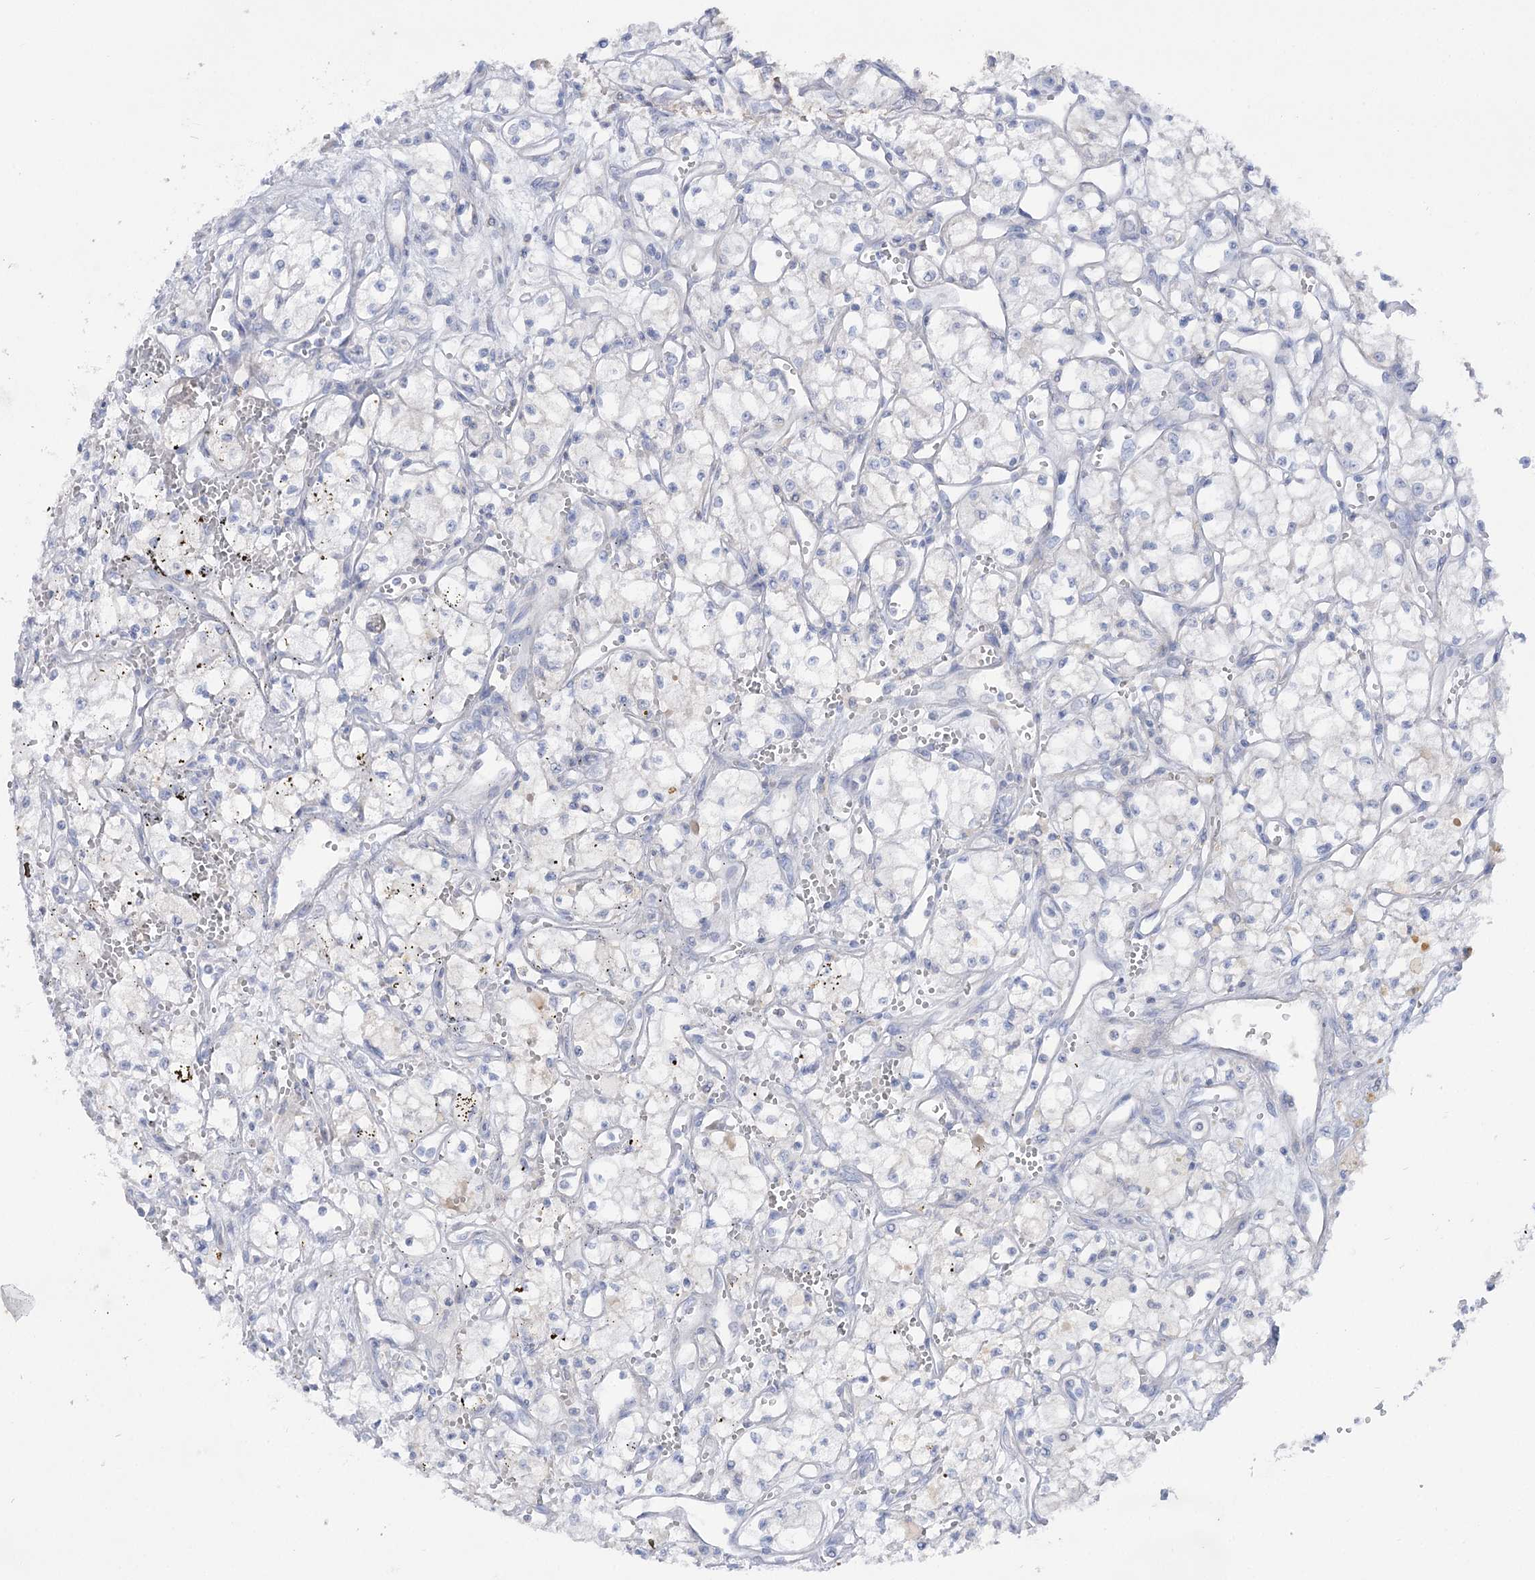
{"staining": {"intensity": "negative", "quantity": "none", "location": "none"}, "tissue": "renal cancer", "cell_type": "Tumor cells", "image_type": "cancer", "snomed": [{"axis": "morphology", "description": "Adenocarcinoma, NOS"}, {"axis": "topography", "description": "Kidney"}], "caption": "A high-resolution micrograph shows IHC staining of renal cancer (adenocarcinoma), which displays no significant positivity in tumor cells.", "gene": "GBF1", "patient": {"sex": "male", "age": 59}}